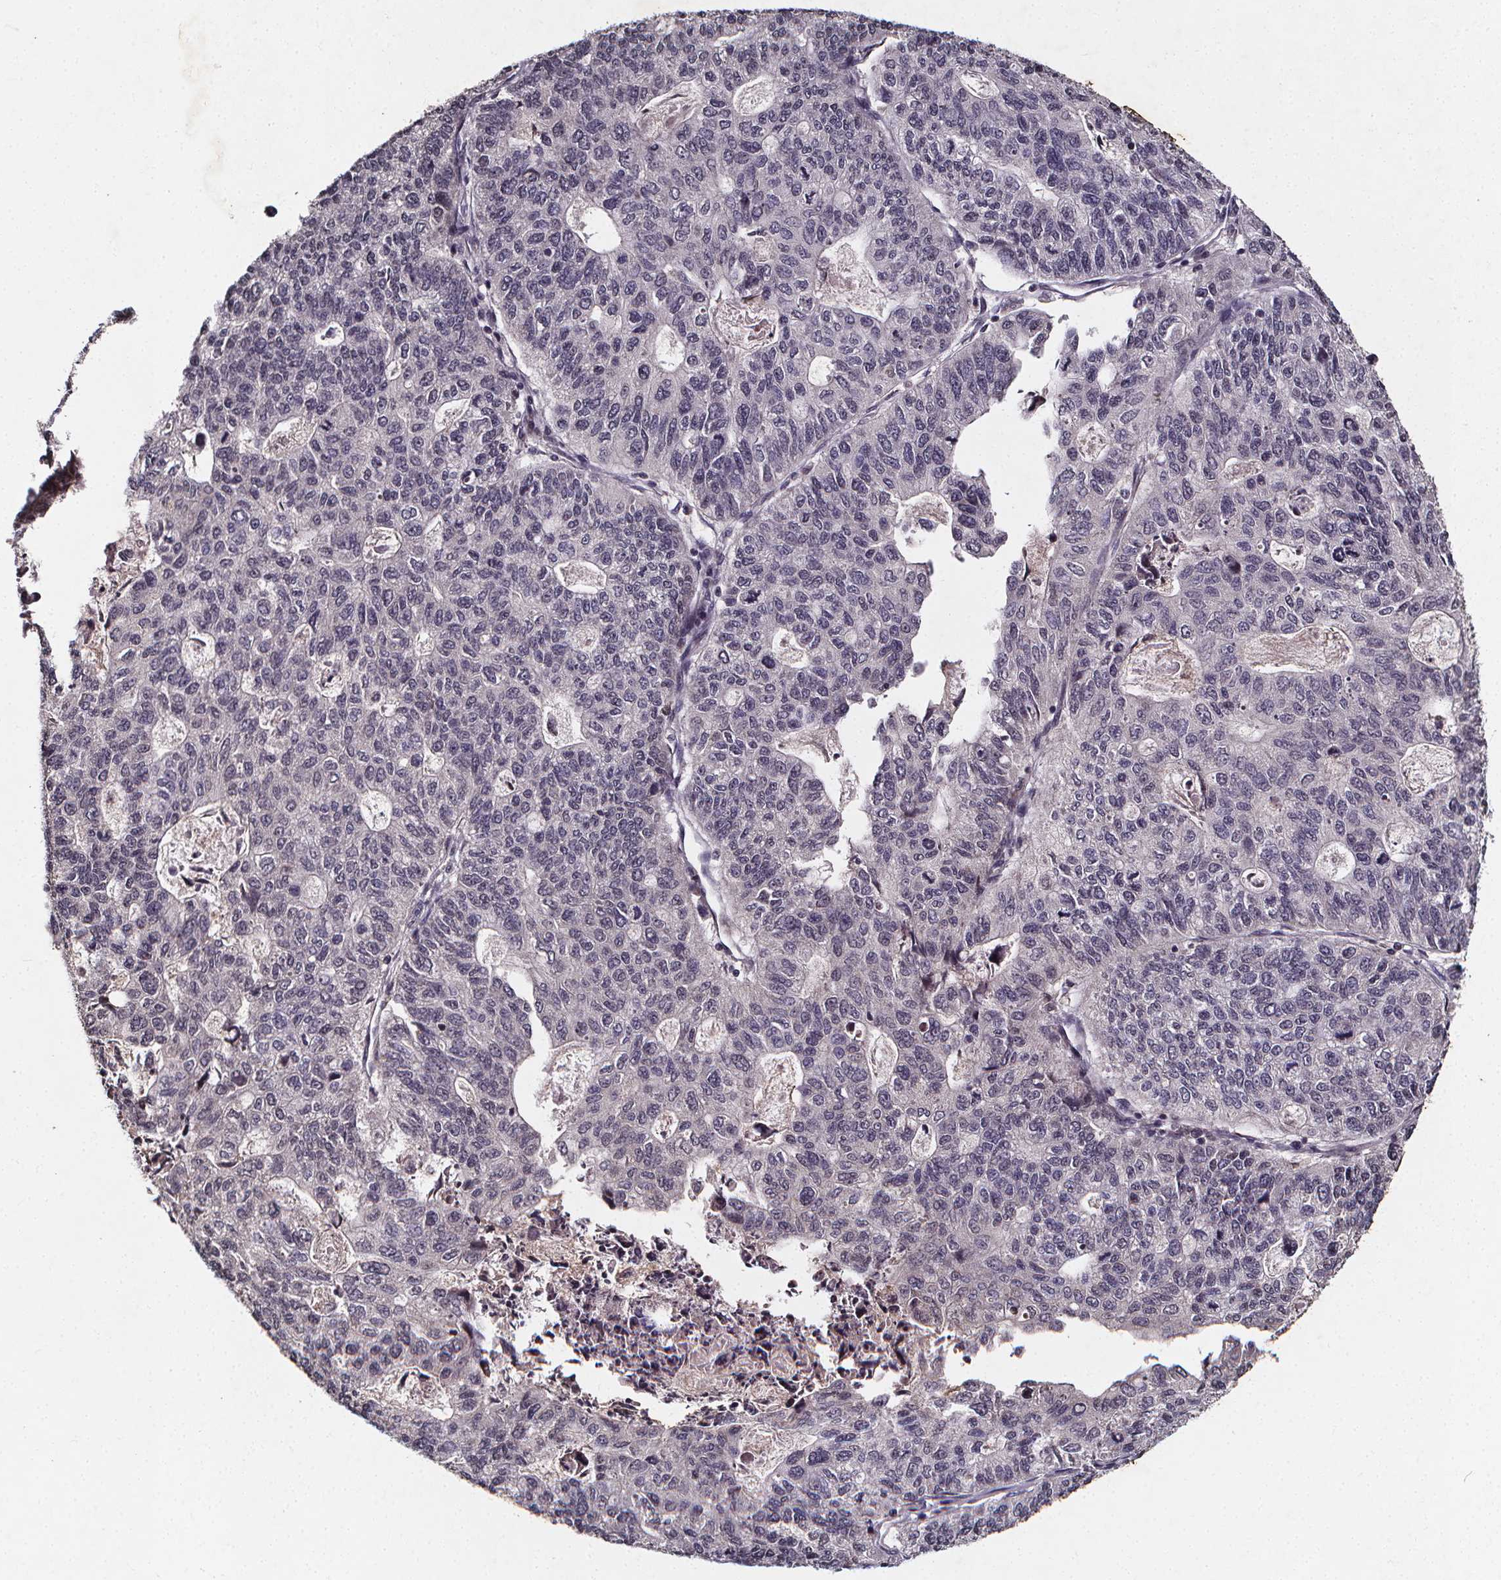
{"staining": {"intensity": "negative", "quantity": "none", "location": "none"}, "tissue": "stomach cancer", "cell_type": "Tumor cells", "image_type": "cancer", "snomed": [{"axis": "morphology", "description": "Adenocarcinoma, NOS"}, {"axis": "topography", "description": "Stomach, upper"}], "caption": "Image shows no protein positivity in tumor cells of stomach cancer tissue.", "gene": "SPAG8", "patient": {"sex": "female", "age": 67}}